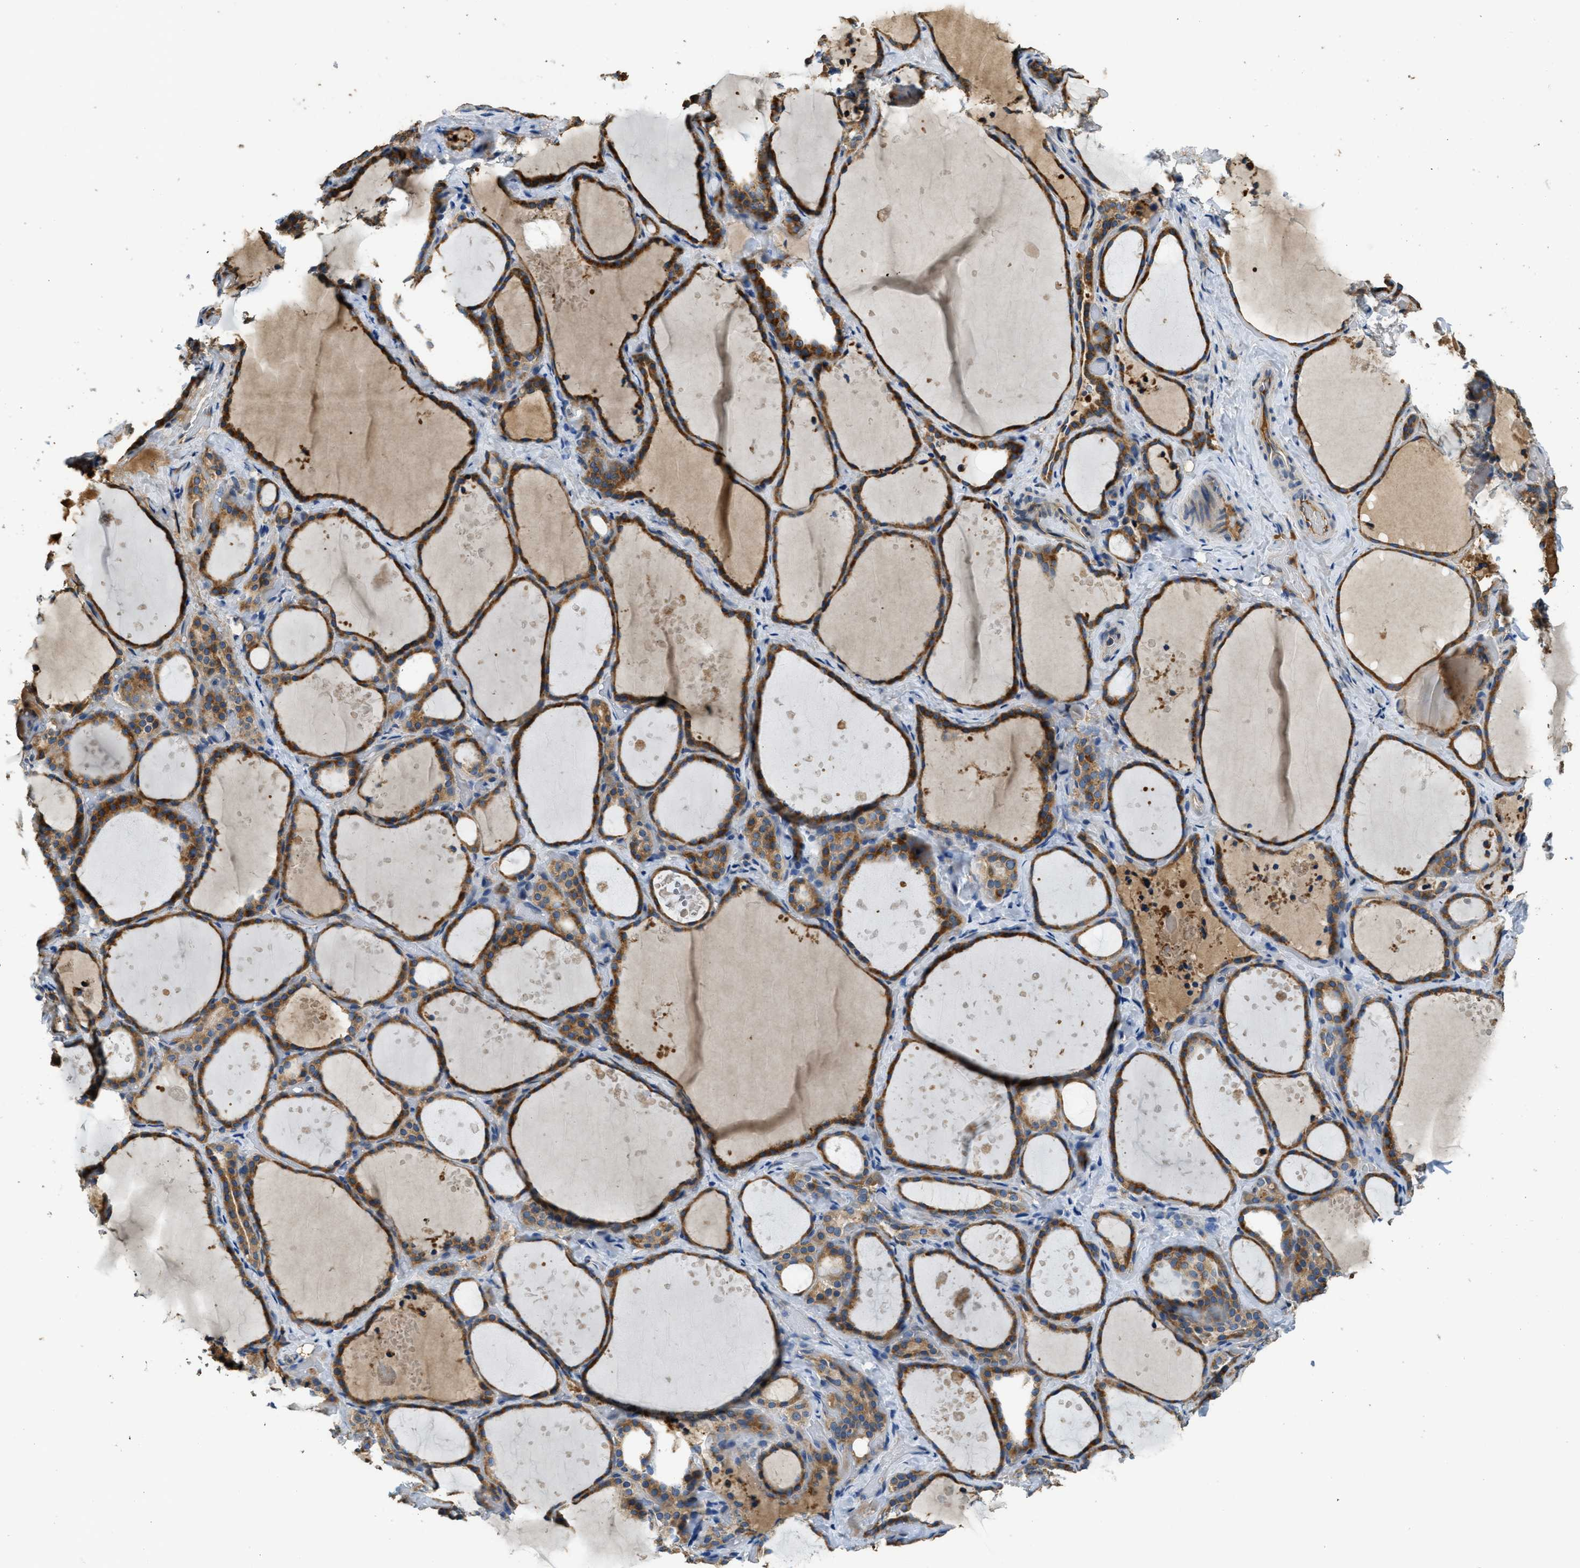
{"staining": {"intensity": "strong", "quantity": ">75%", "location": "cytoplasmic/membranous"}, "tissue": "thyroid gland", "cell_type": "Glandular cells", "image_type": "normal", "snomed": [{"axis": "morphology", "description": "Normal tissue, NOS"}, {"axis": "topography", "description": "Thyroid gland"}], "caption": "Immunohistochemistry (IHC) image of benign thyroid gland: human thyroid gland stained using IHC displays high levels of strong protein expression localized specifically in the cytoplasmic/membranous of glandular cells, appearing as a cytoplasmic/membranous brown color.", "gene": "RIPK2", "patient": {"sex": "female", "age": 44}}